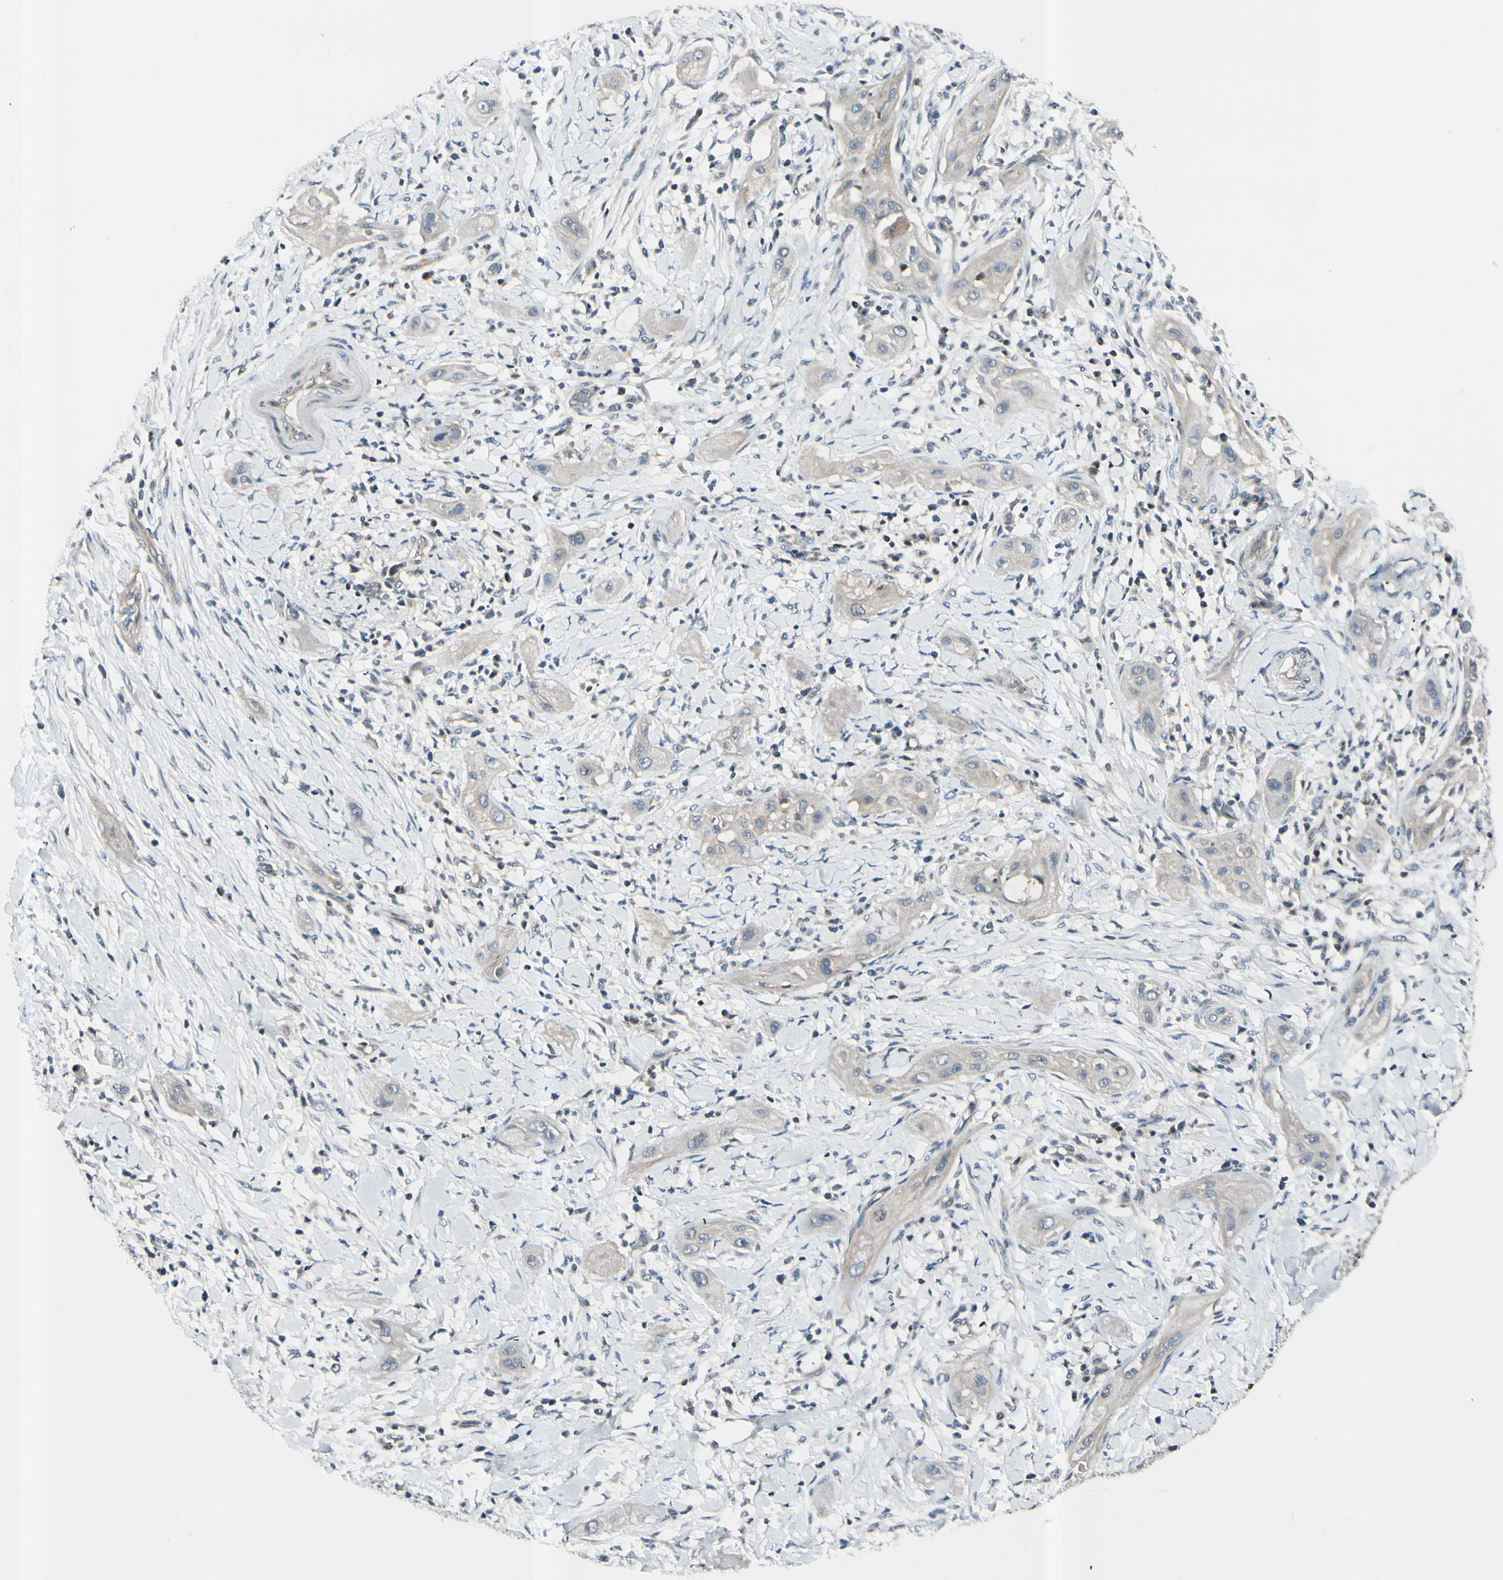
{"staining": {"intensity": "weak", "quantity": ">75%", "location": "cytoplasmic/membranous"}, "tissue": "lung cancer", "cell_type": "Tumor cells", "image_type": "cancer", "snomed": [{"axis": "morphology", "description": "Squamous cell carcinoma, NOS"}, {"axis": "topography", "description": "Lung"}], "caption": "Weak cytoplasmic/membranous positivity is appreciated in approximately >75% of tumor cells in squamous cell carcinoma (lung).", "gene": "ICAM5", "patient": {"sex": "female", "age": 47}}